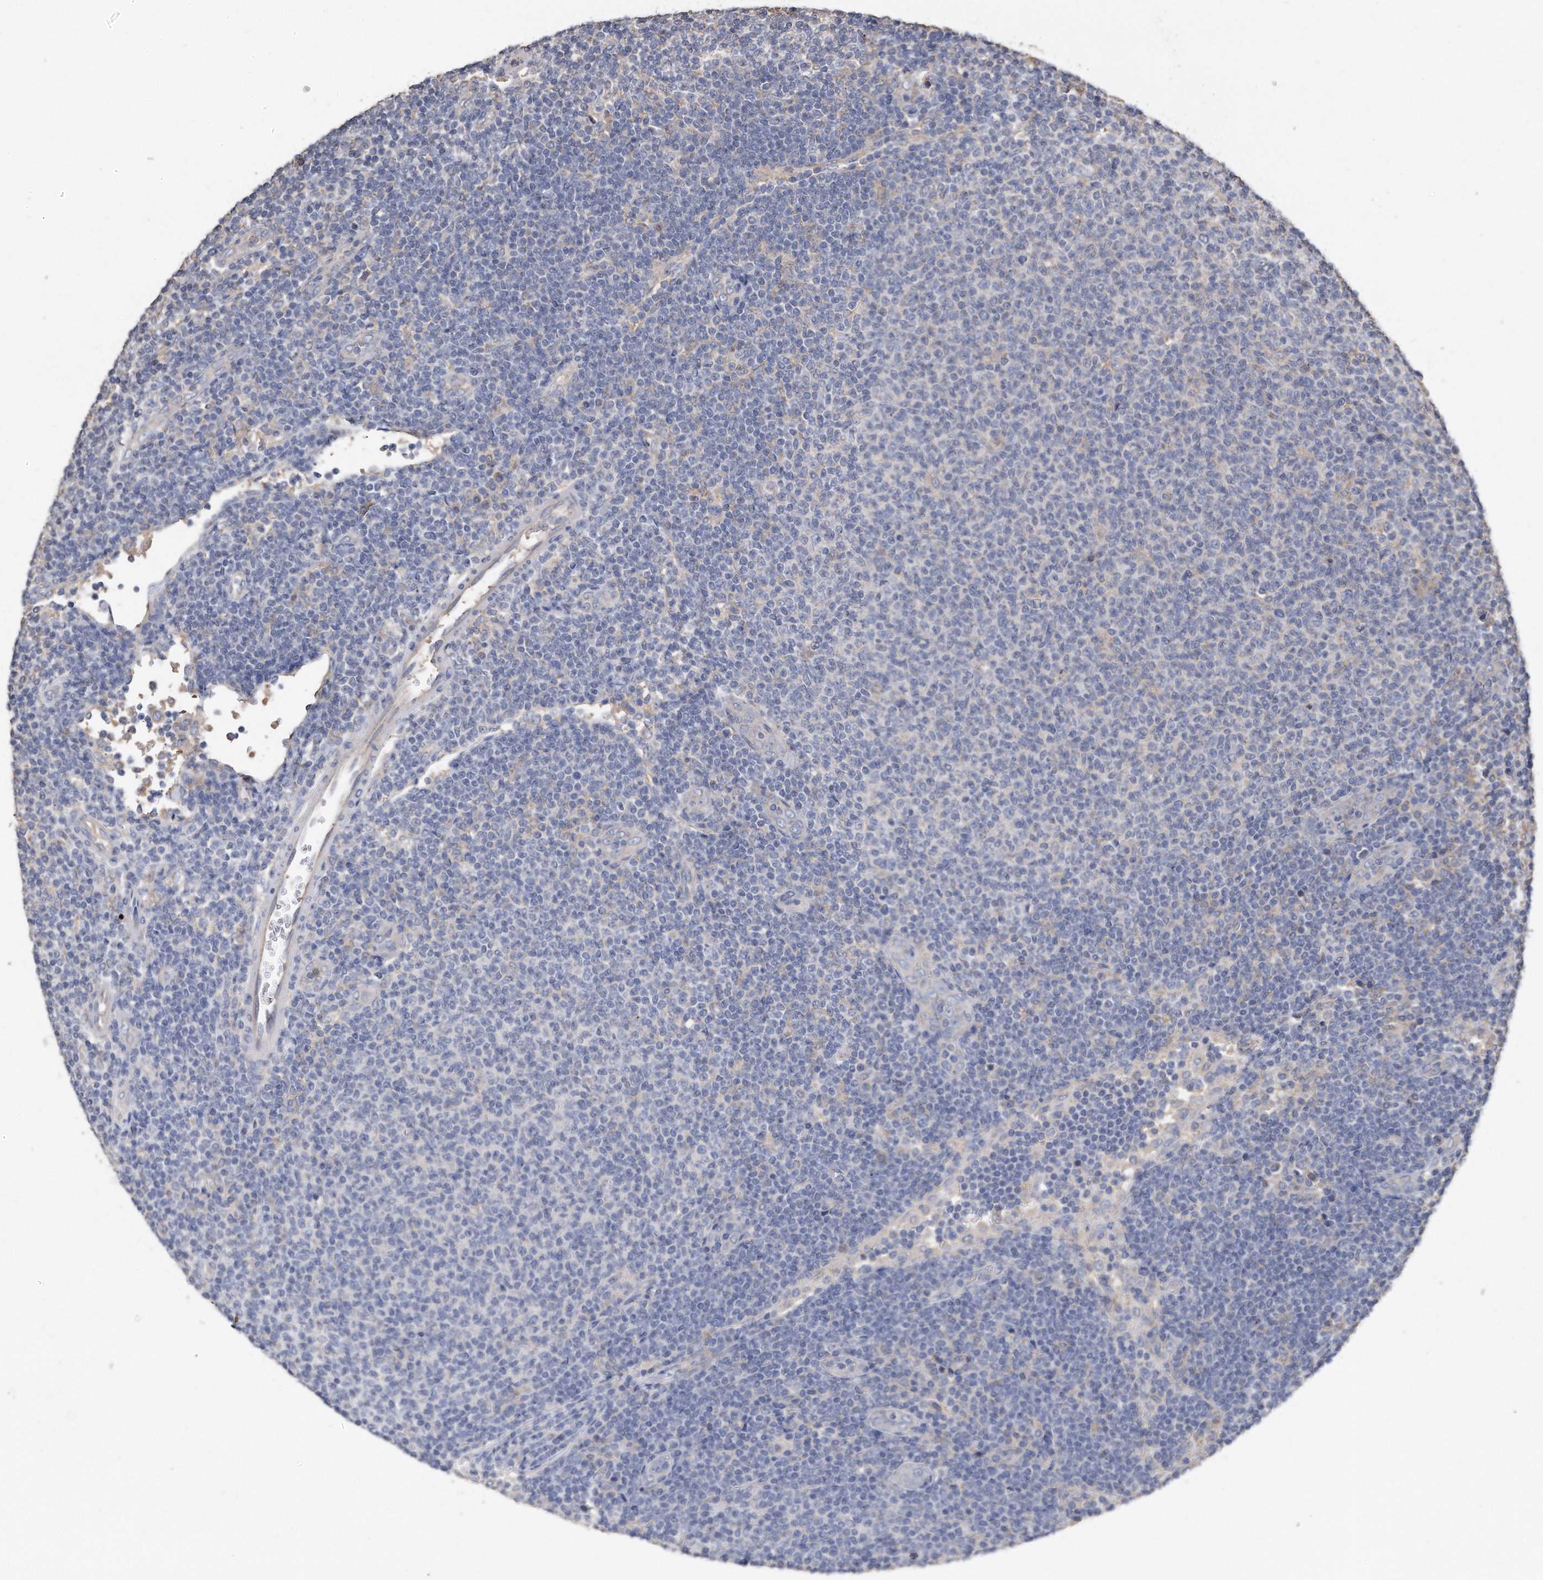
{"staining": {"intensity": "negative", "quantity": "none", "location": "none"}, "tissue": "lymphoma", "cell_type": "Tumor cells", "image_type": "cancer", "snomed": [{"axis": "morphology", "description": "Malignant lymphoma, non-Hodgkin's type, Low grade"}, {"axis": "topography", "description": "Lymph node"}], "caption": "Tumor cells are negative for protein expression in human lymphoma. The staining was performed using DAB to visualize the protein expression in brown, while the nuclei were stained in blue with hematoxylin (Magnification: 20x).", "gene": "CDCP1", "patient": {"sex": "male", "age": 66}}